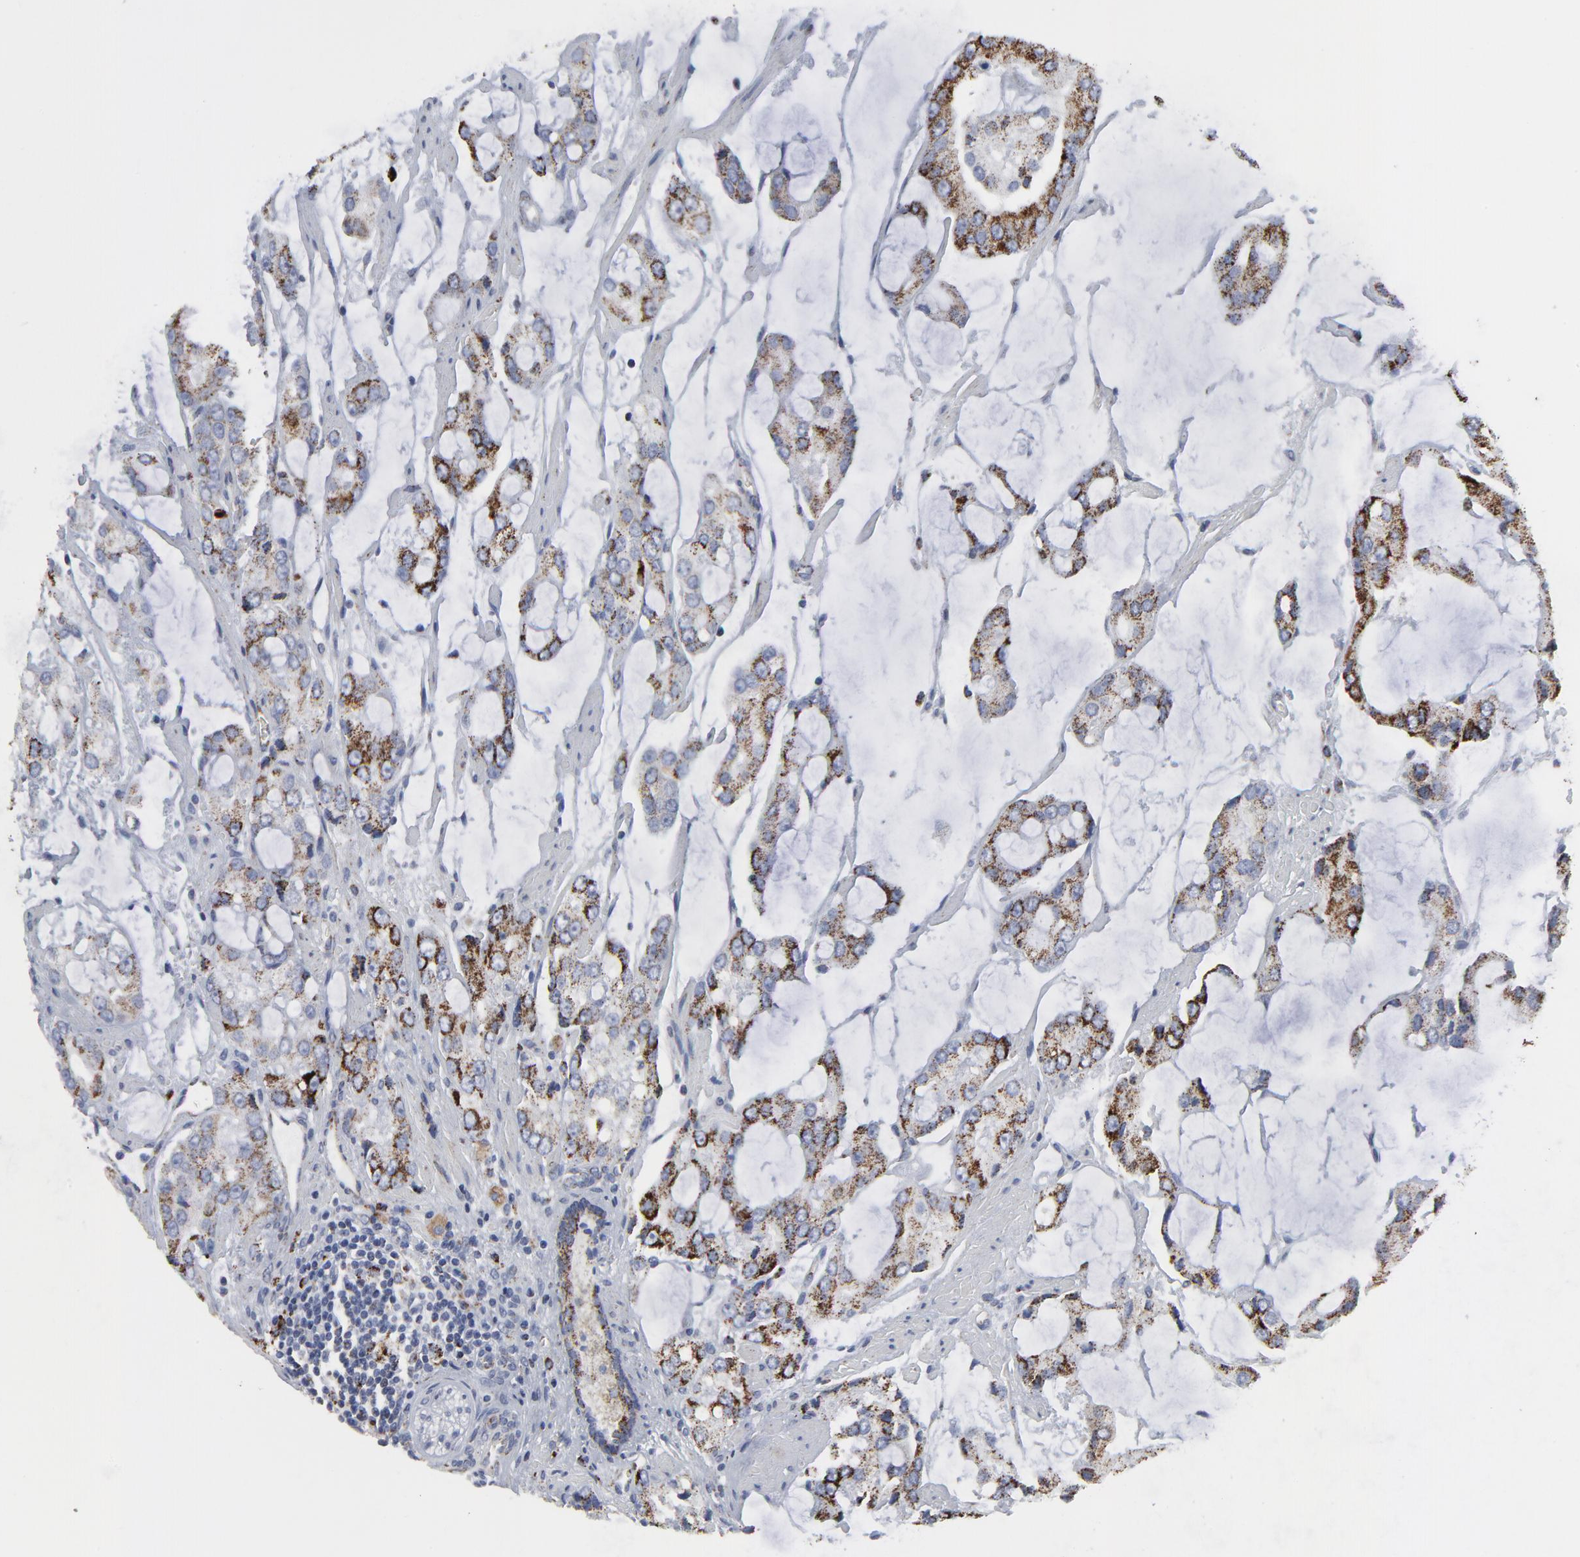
{"staining": {"intensity": "moderate", "quantity": ">75%", "location": "cytoplasmic/membranous"}, "tissue": "prostate cancer", "cell_type": "Tumor cells", "image_type": "cancer", "snomed": [{"axis": "morphology", "description": "Adenocarcinoma, High grade"}, {"axis": "topography", "description": "Prostate"}], "caption": "Immunohistochemistry image of neoplastic tissue: prostate cancer stained using IHC reveals medium levels of moderate protein expression localized specifically in the cytoplasmic/membranous of tumor cells, appearing as a cytoplasmic/membranous brown color.", "gene": "TXNRD2", "patient": {"sex": "male", "age": 67}}